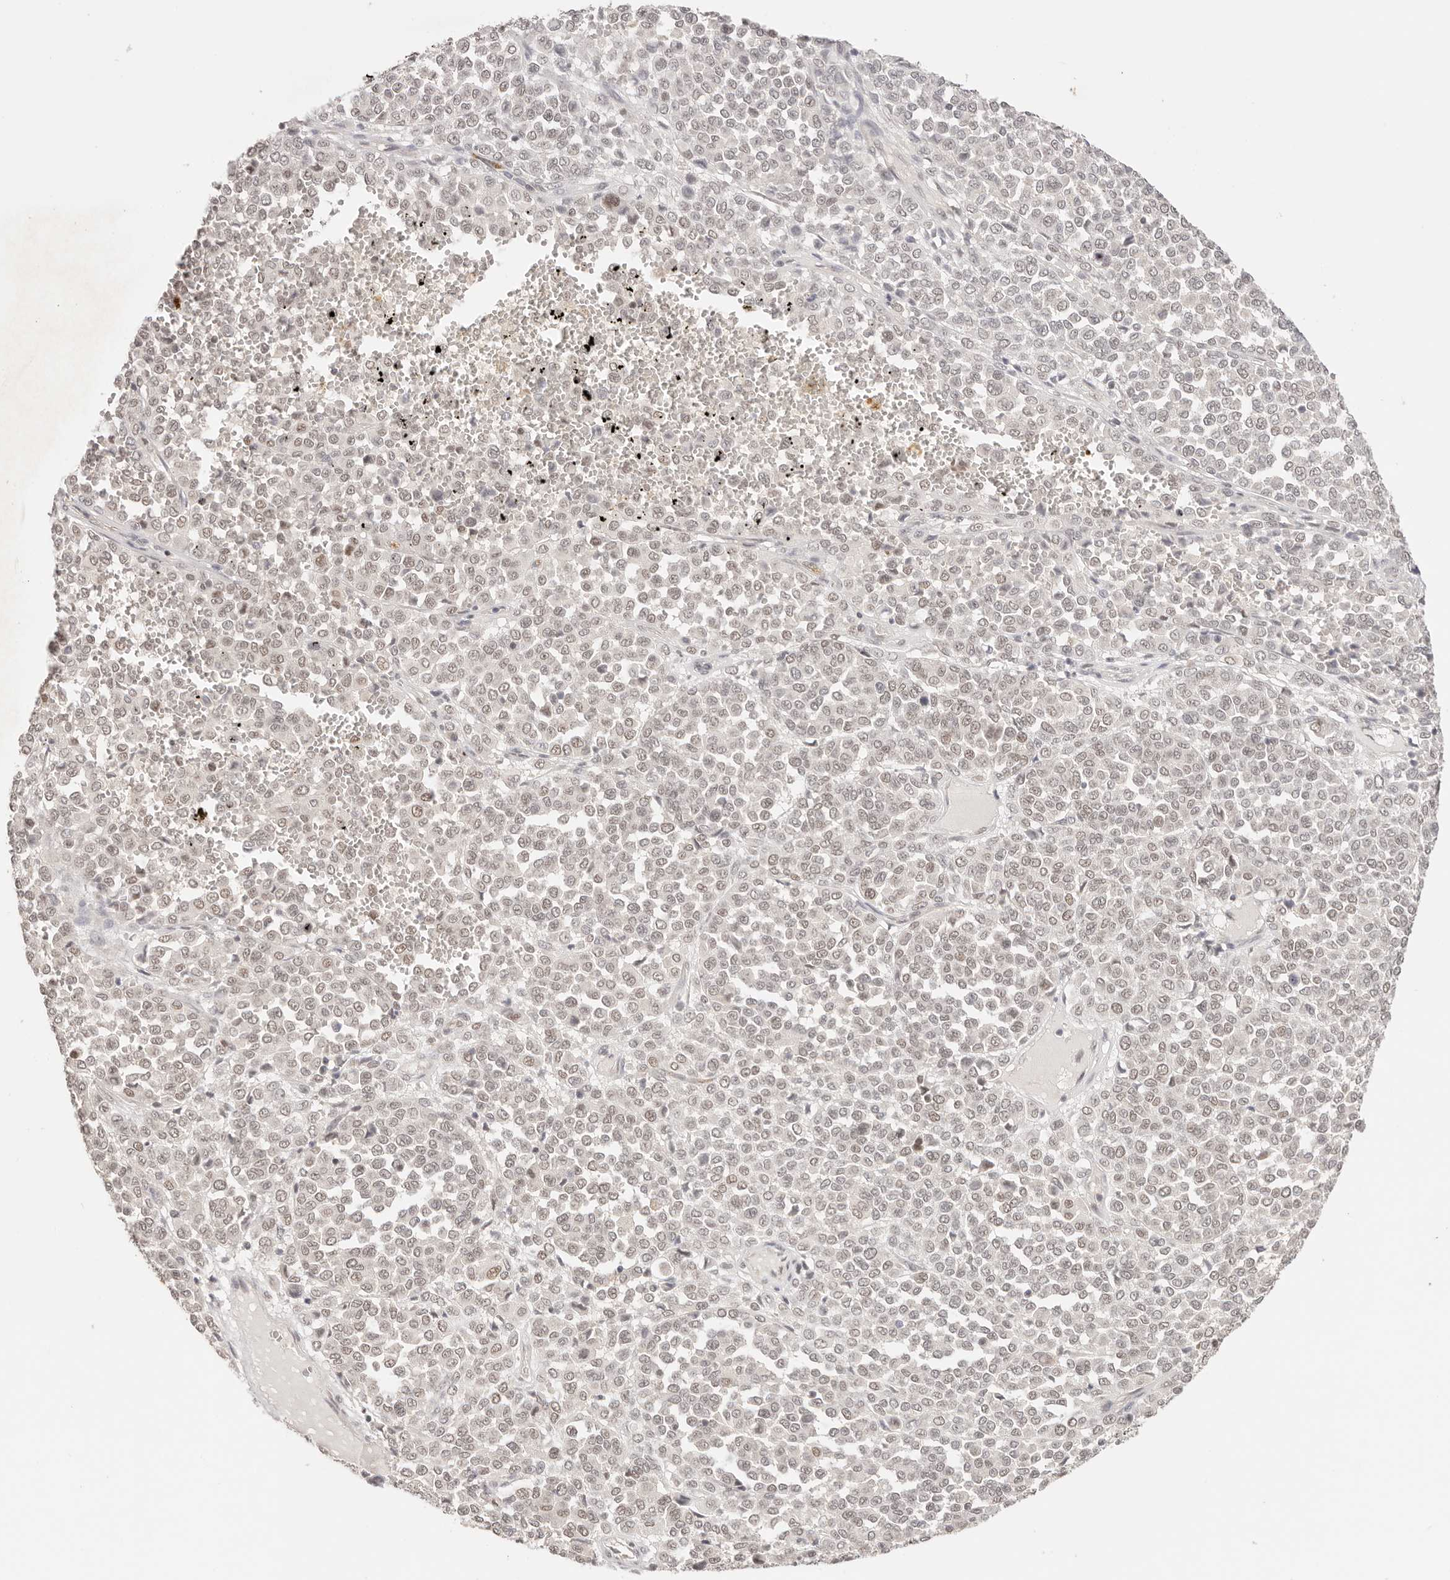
{"staining": {"intensity": "weak", "quantity": ">75%", "location": "nuclear"}, "tissue": "melanoma", "cell_type": "Tumor cells", "image_type": "cancer", "snomed": [{"axis": "morphology", "description": "Malignant melanoma, Metastatic site"}, {"axis": "topography", "description": "Pancreas"}], "caption": "Immunohistochemical staining of malignant melanoma (metastatic site) shows low levels of weak nuclear staining in about >75% of tumor cells.", "gene": "RFC3", "patient": {"sex": "female", "age": 30}}